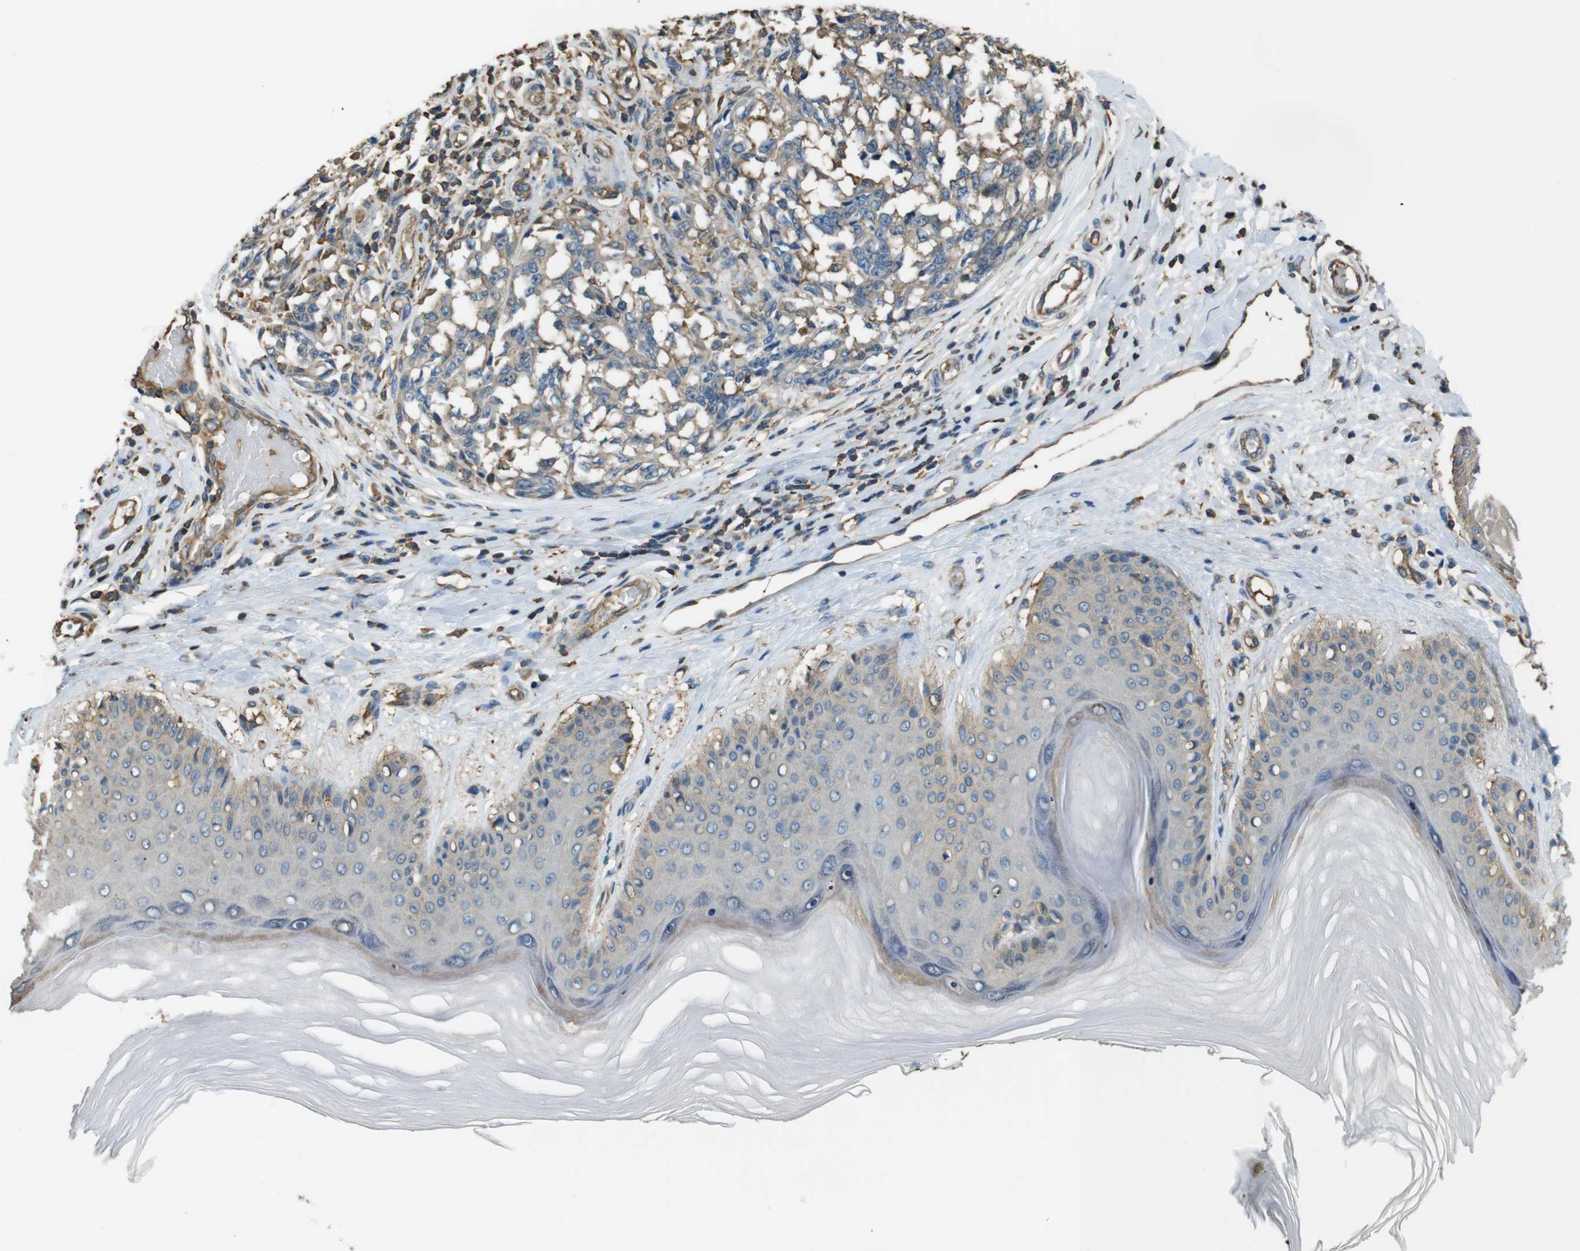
{"staining": {"intensity": "weak", "quantity": "25%-75%", "location": "cytoplasmic/membranous"}, "tissue": "melanoma", "cell_type": "Tumor cells", "image_type": "cancer", "snomed": [{"axis": "morphology", "description": "Malignant melanoma, NOS"}, {"axis": "topography", "description": "Skin"}], "caption": "Immunohistochemistry staining of melanoma, which shows low levels of weak cytoplasmic/membranous expression in approximately 25%-75% of tumor cells indicating weak cytoplasmic/membranous protein positivity. The staining was performed using DAB (brown) for protein detection and nuclei were counterstained in hematoxylin (blue).", "gene": "FCAR", "patient": {"sex": "female", "age": 64}}